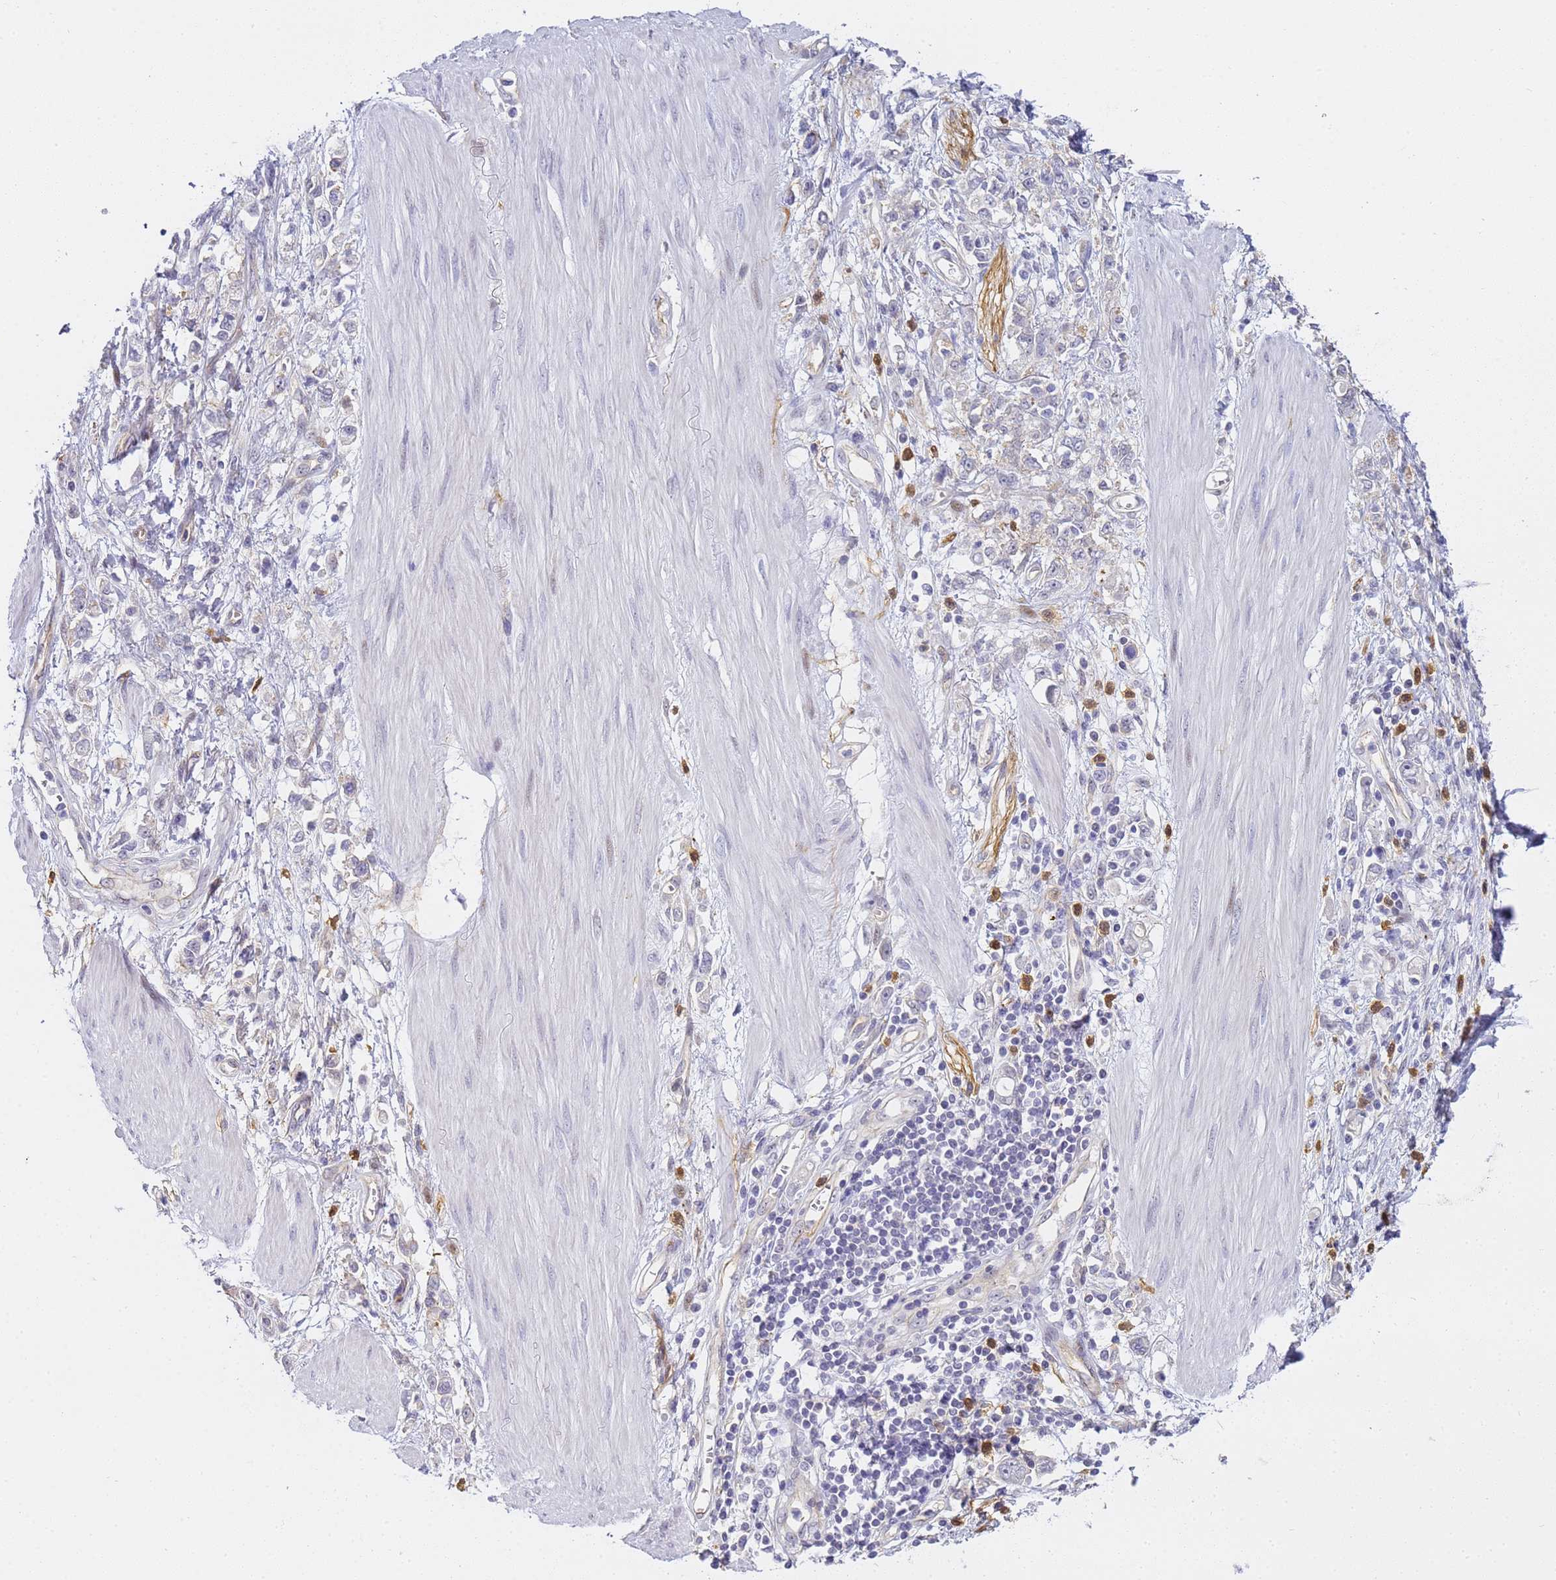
{"staining": {"intensity": "negative", "quantity": "none", "location": "none"}, "tissue": "stomach cancer", "cell_type": "Tumor cells", "image_type": "cancer", "snomed": [{"axis": "morphology", "description": "Adenocarcinoma, NOS"}, {"axis": "topography", "description": "Stomach"}], "caption": "Tumor cells are negative for protein expression in human stomach adenocarcinoma.", "gene": "GON4L", "patient": {"sex": "female", "age": 76}}